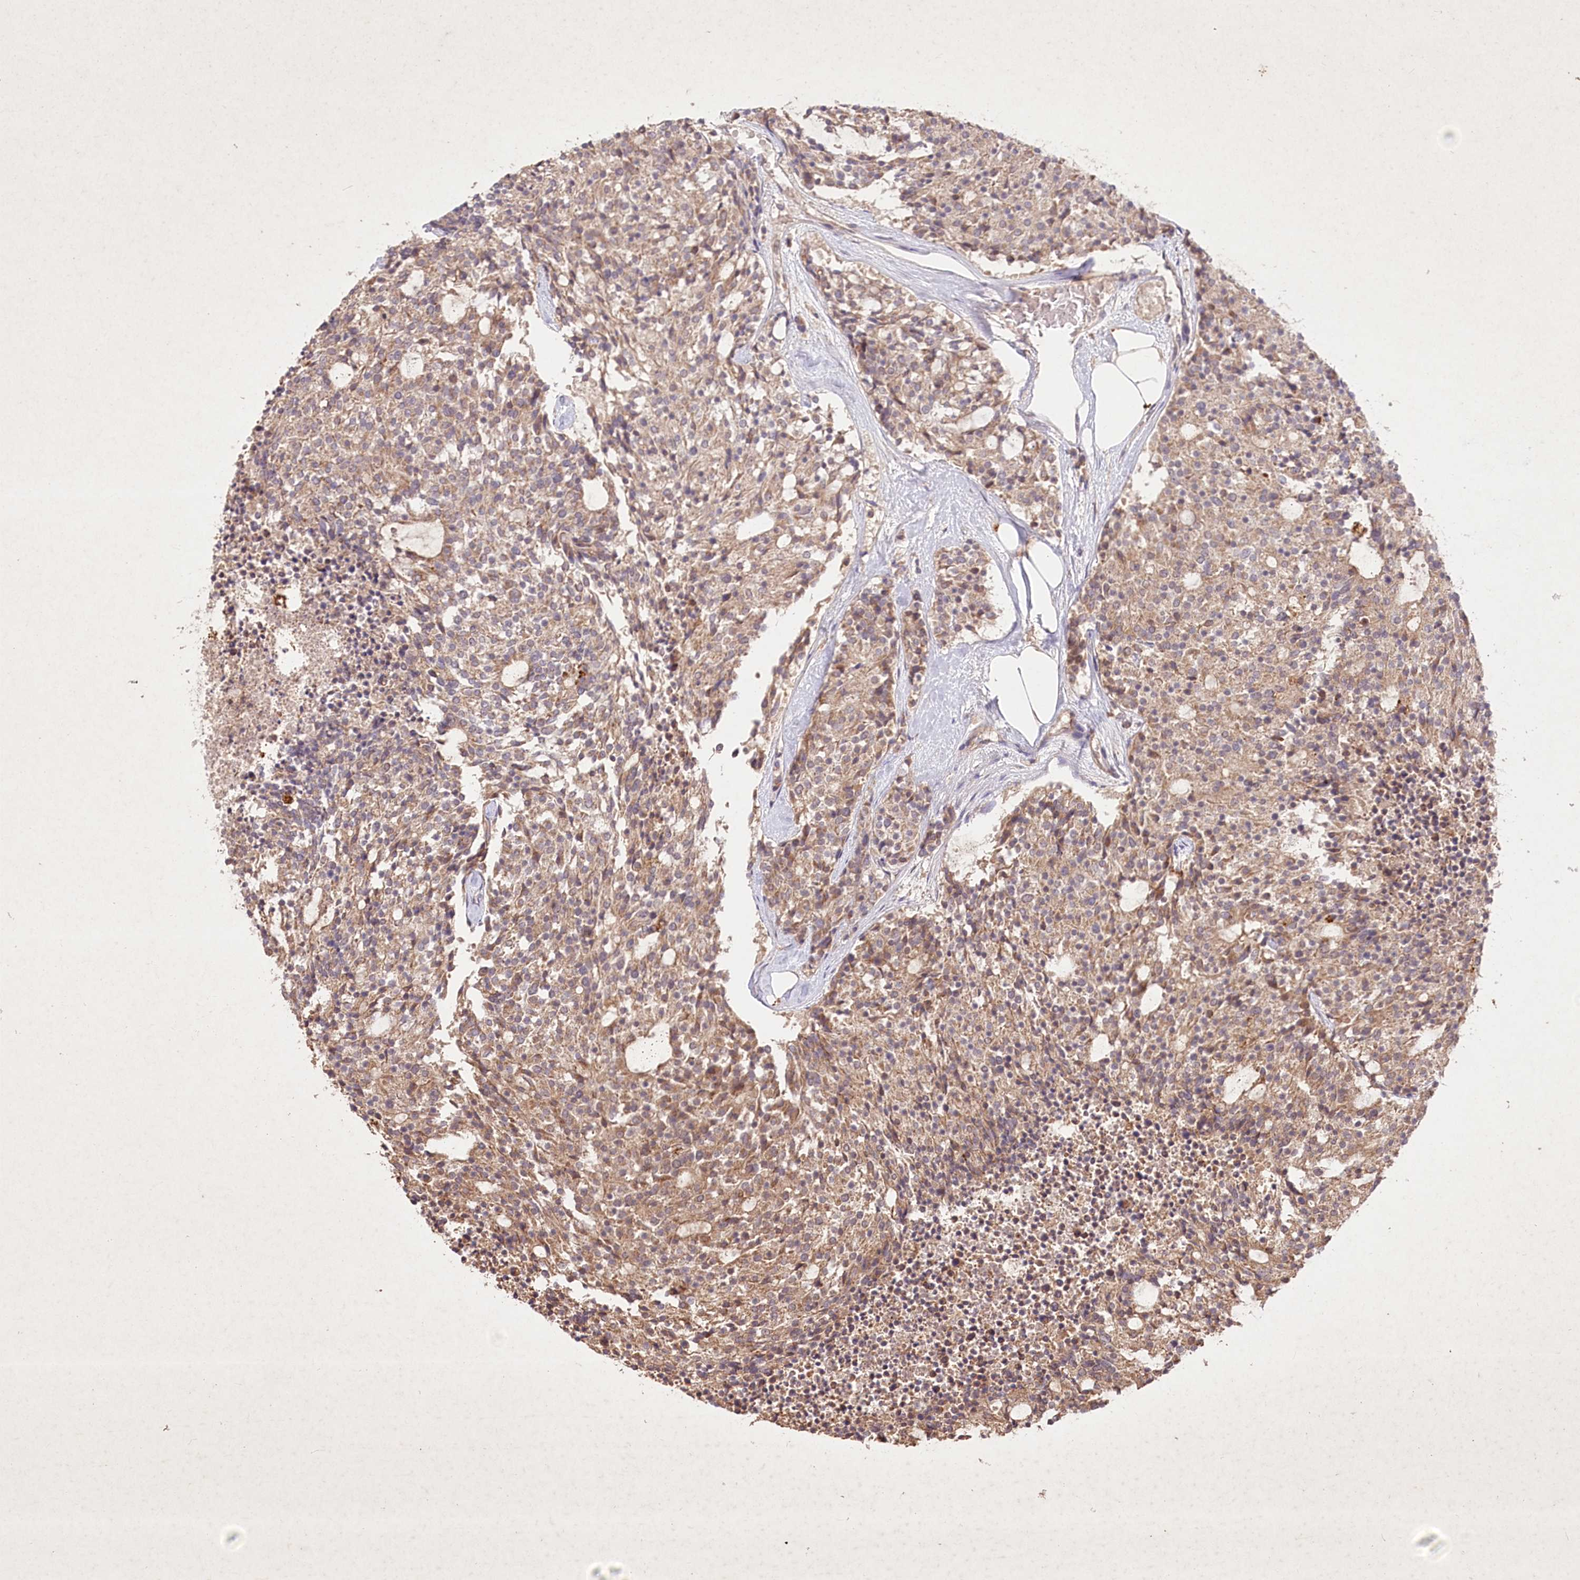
{"staining": {"intensity": "weak", "quantity": ">75%", "location": "cytoplasmic/membranous"}, "tissue": "carcinoid", "cell_type": "Tumor cells", "image_type": "cancer", "snomed": [{"axis": "morphology", "description": "Carcinoid, malignant, NOS"}, {"axis": "topography", "description": "Pancreas"}], "caption": "Protein staining of malignant carcinoid tissue exhibits weak cytoplasmic/membranous expression in approximately >75% of tumor cells.", "gene": "IRAK1BP1", "patient": {"sex": "female", "age": 54}}